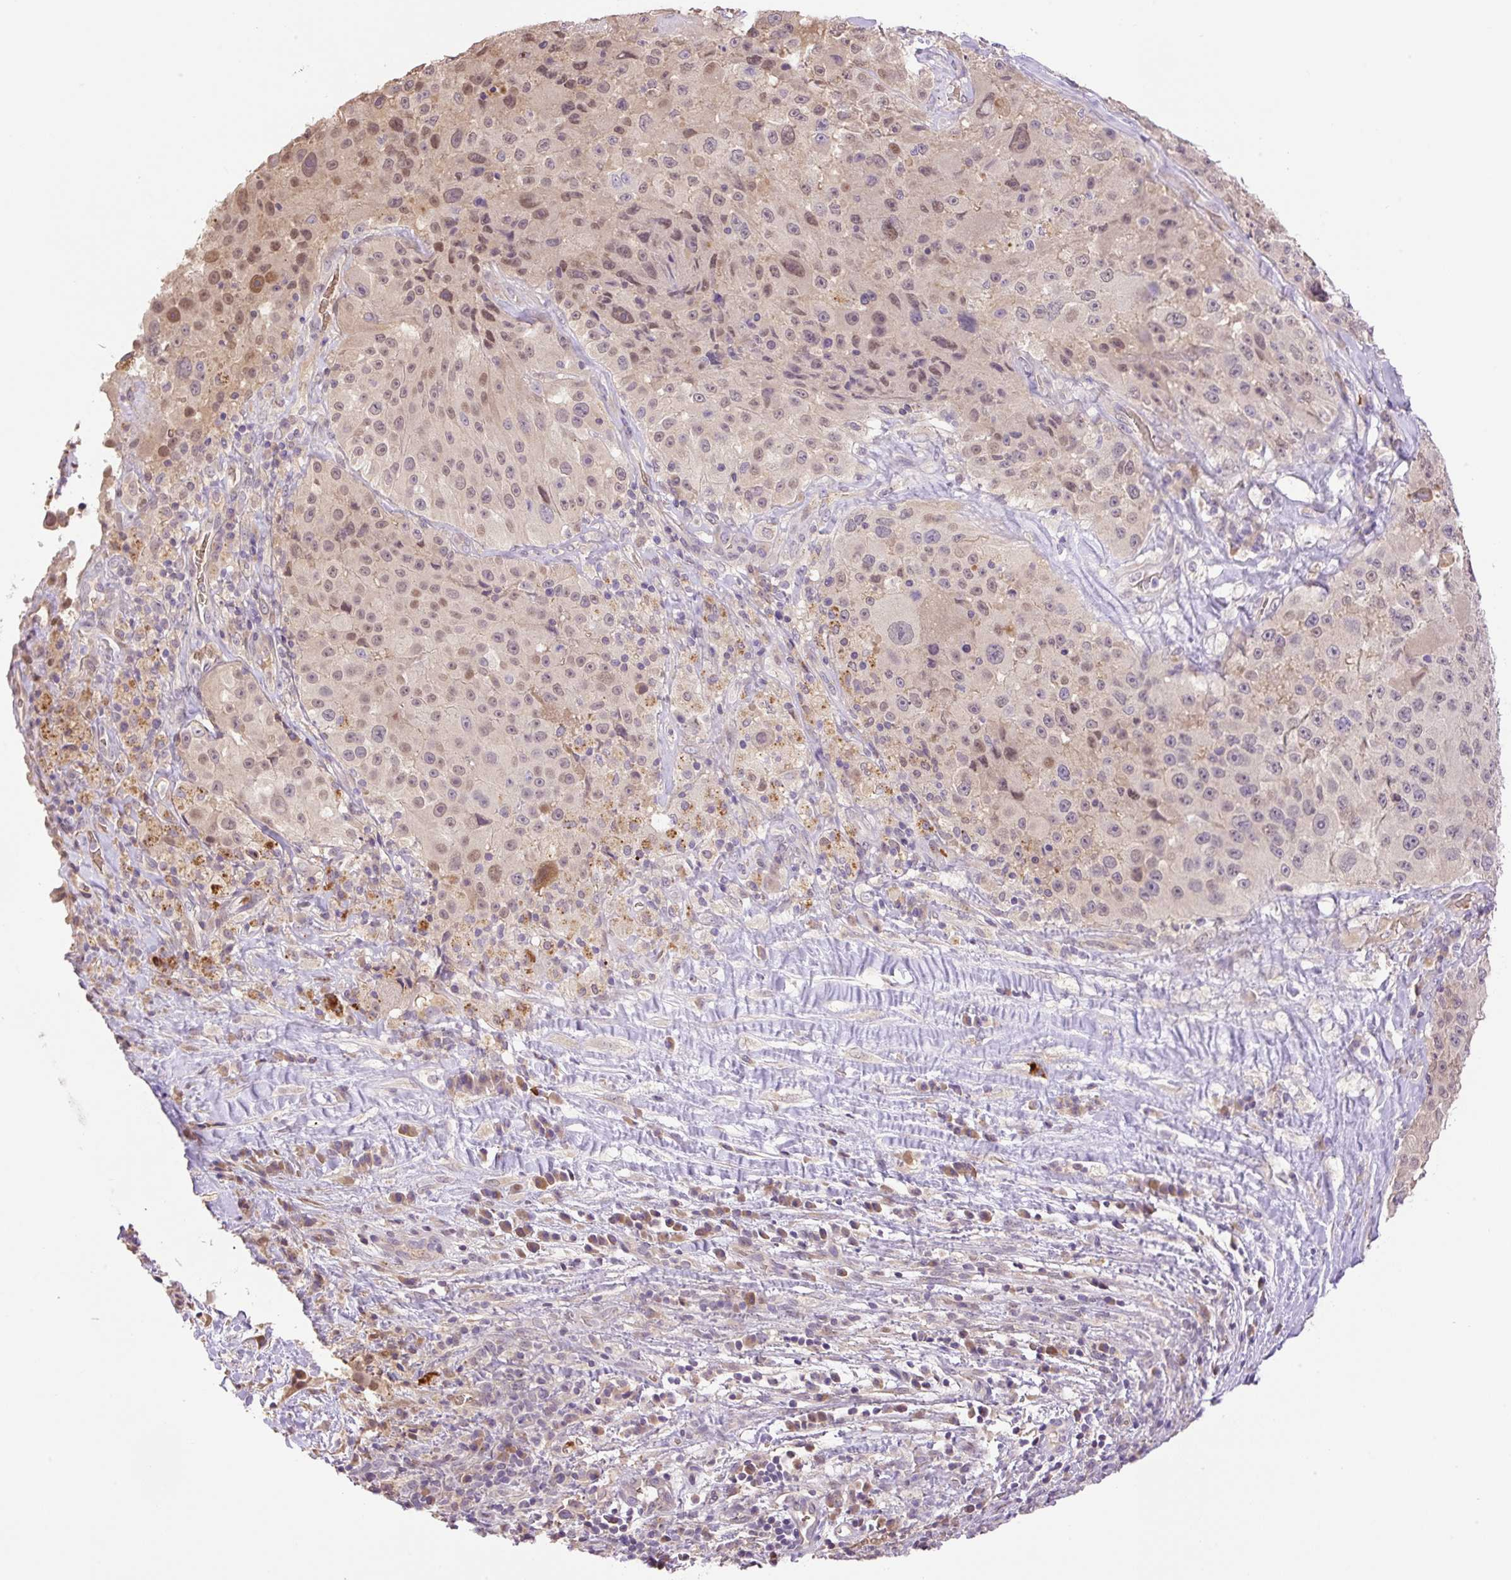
{"staining": {"intensity": "weak", "quantity": "<25%", "location": "nuclear"}, "tissue": "melanoma", "cell_type": "Tumor cells", "image_type": "cancer", "snomed": [{"axis": "morphology", "description": "Malignant melanoma, Metastatic site"}, {"axis": "topography", "description": "Lymph node"}], "caption": "A high-resolution micrograph shows IHC staining of malignant melanoma (metastatic site), which demonstrates no significant expression in tumor cells.", "gene": "HABP4", "patient": {"sex": "male", "age": 62}}